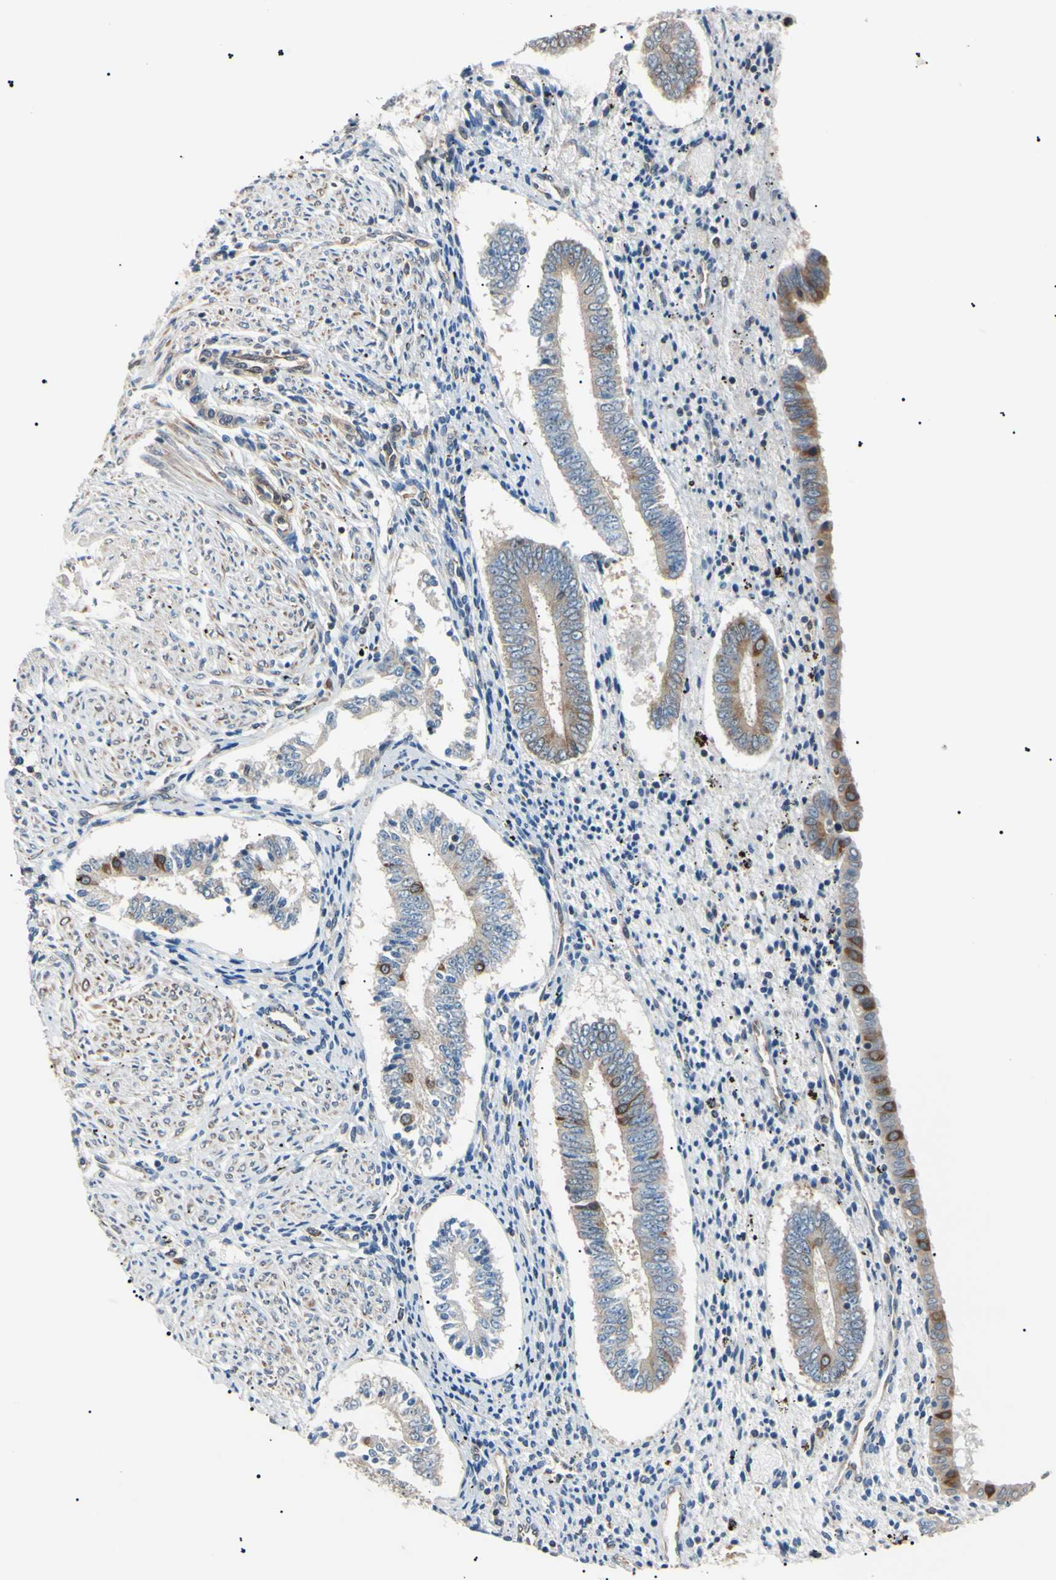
{"staining": {"intensity": "weak", "quantity": "25%-75%", "location": "cytoplasmic/membranous"}, "tissue": "endometrium", "cell_type": "Cells in endometrial stroma", "image_type": "normal", "snomed": [{"axis": "morphology", "description": "Normal tissue, NOS"}, {"axis": "topography", "description": "Endometrium"}], "caption": "Human endometrium stained for a protein (brown) exhibits weak cytoplasmic/membranous positive staining in about 25%-75% of cells in endometrial stroma.", "gene": "VAPA", "patient": {"sex": "female", "age": 42}}